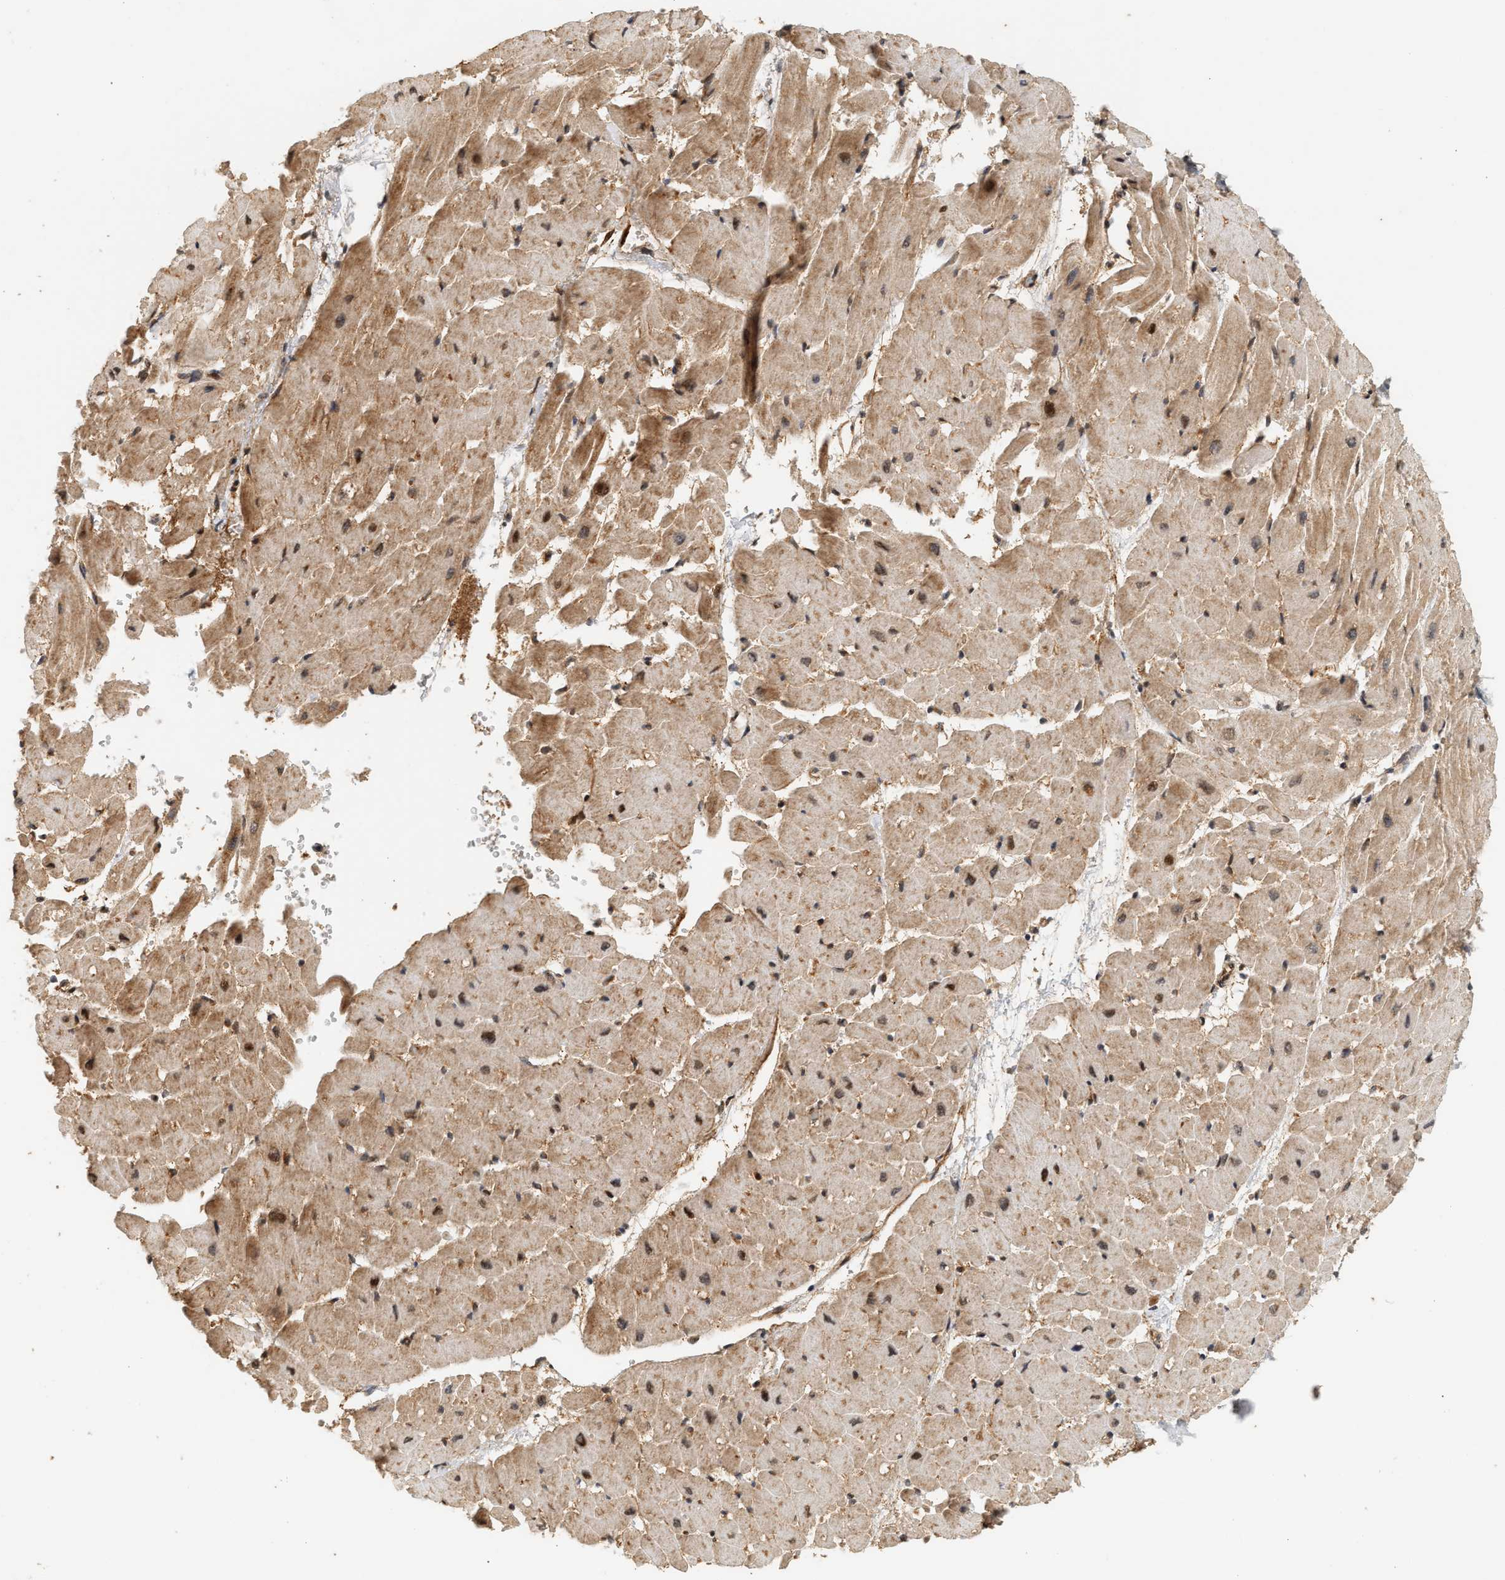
{"staining": {"intensity": "moderate", "quantity": ">75%", "location": "cytoplasmic/membranous,nuclear"}, "tissue": "heart muscle", "cell_type": "Cardiomyocytes", "image_type": "normal", "snomed": [{"axis": "morphology", "description": "Normal tissue, NOS"}, {"axis": "topography", "description": "Heart"}], "caption": "Heart muscle stained with immunohistochemistry exhibits moderate cytoplasmic/membranous,nuclear positivity in about >75% of cardiomyocytes.", "gene": "PLXND1", "patient": {"sex": "male", "age": 45}}